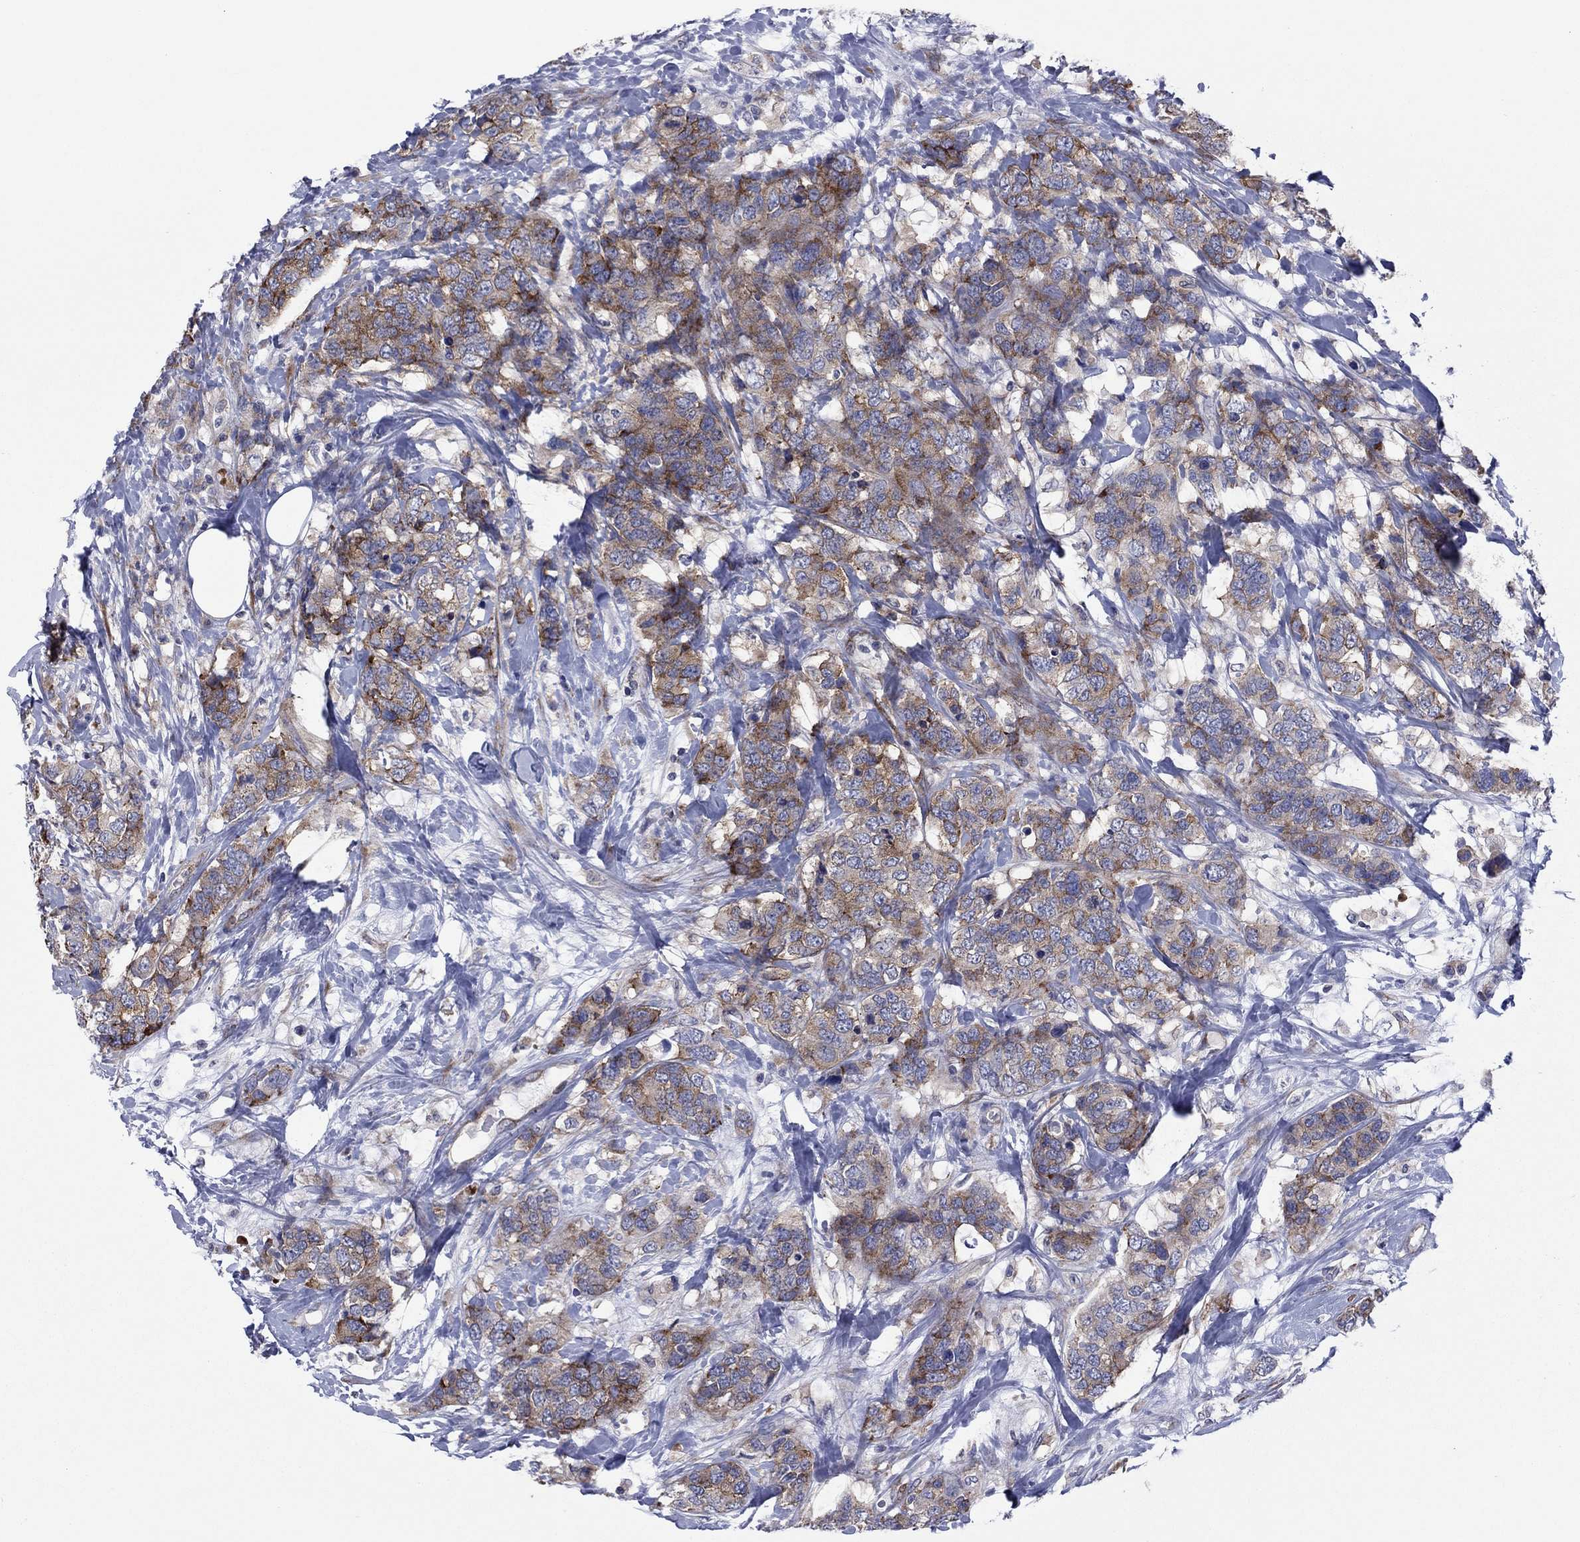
{"staining": {"intensity": "moderate", "quantity": "25%-75%", "location": "cytoplasmic/membranous"}, "tissue": "breast cancer", "cell_type": "Tumor cells", "image_type": "cancer", "snomed": [{"axis": "morphology", "description": "Lobular carcinoma"}, {"axis": "topography", "description": "Breast"}], "caption": "IHC staining of lobular carcinoma (breast), which shows medium levels of moderate cytoplasmic/membranous expression in about 25%-75% of tumor cells indicating moderate cytoplasmic/membranous protein positivity. The staining was performed using DAB (3,3'-diaminobenzidine) (brown) for protein detection and nuclei were counterstained in hematoxylin (blue).", "gene": "GPR155", "patient": {"sex": "female", "age": 59}}